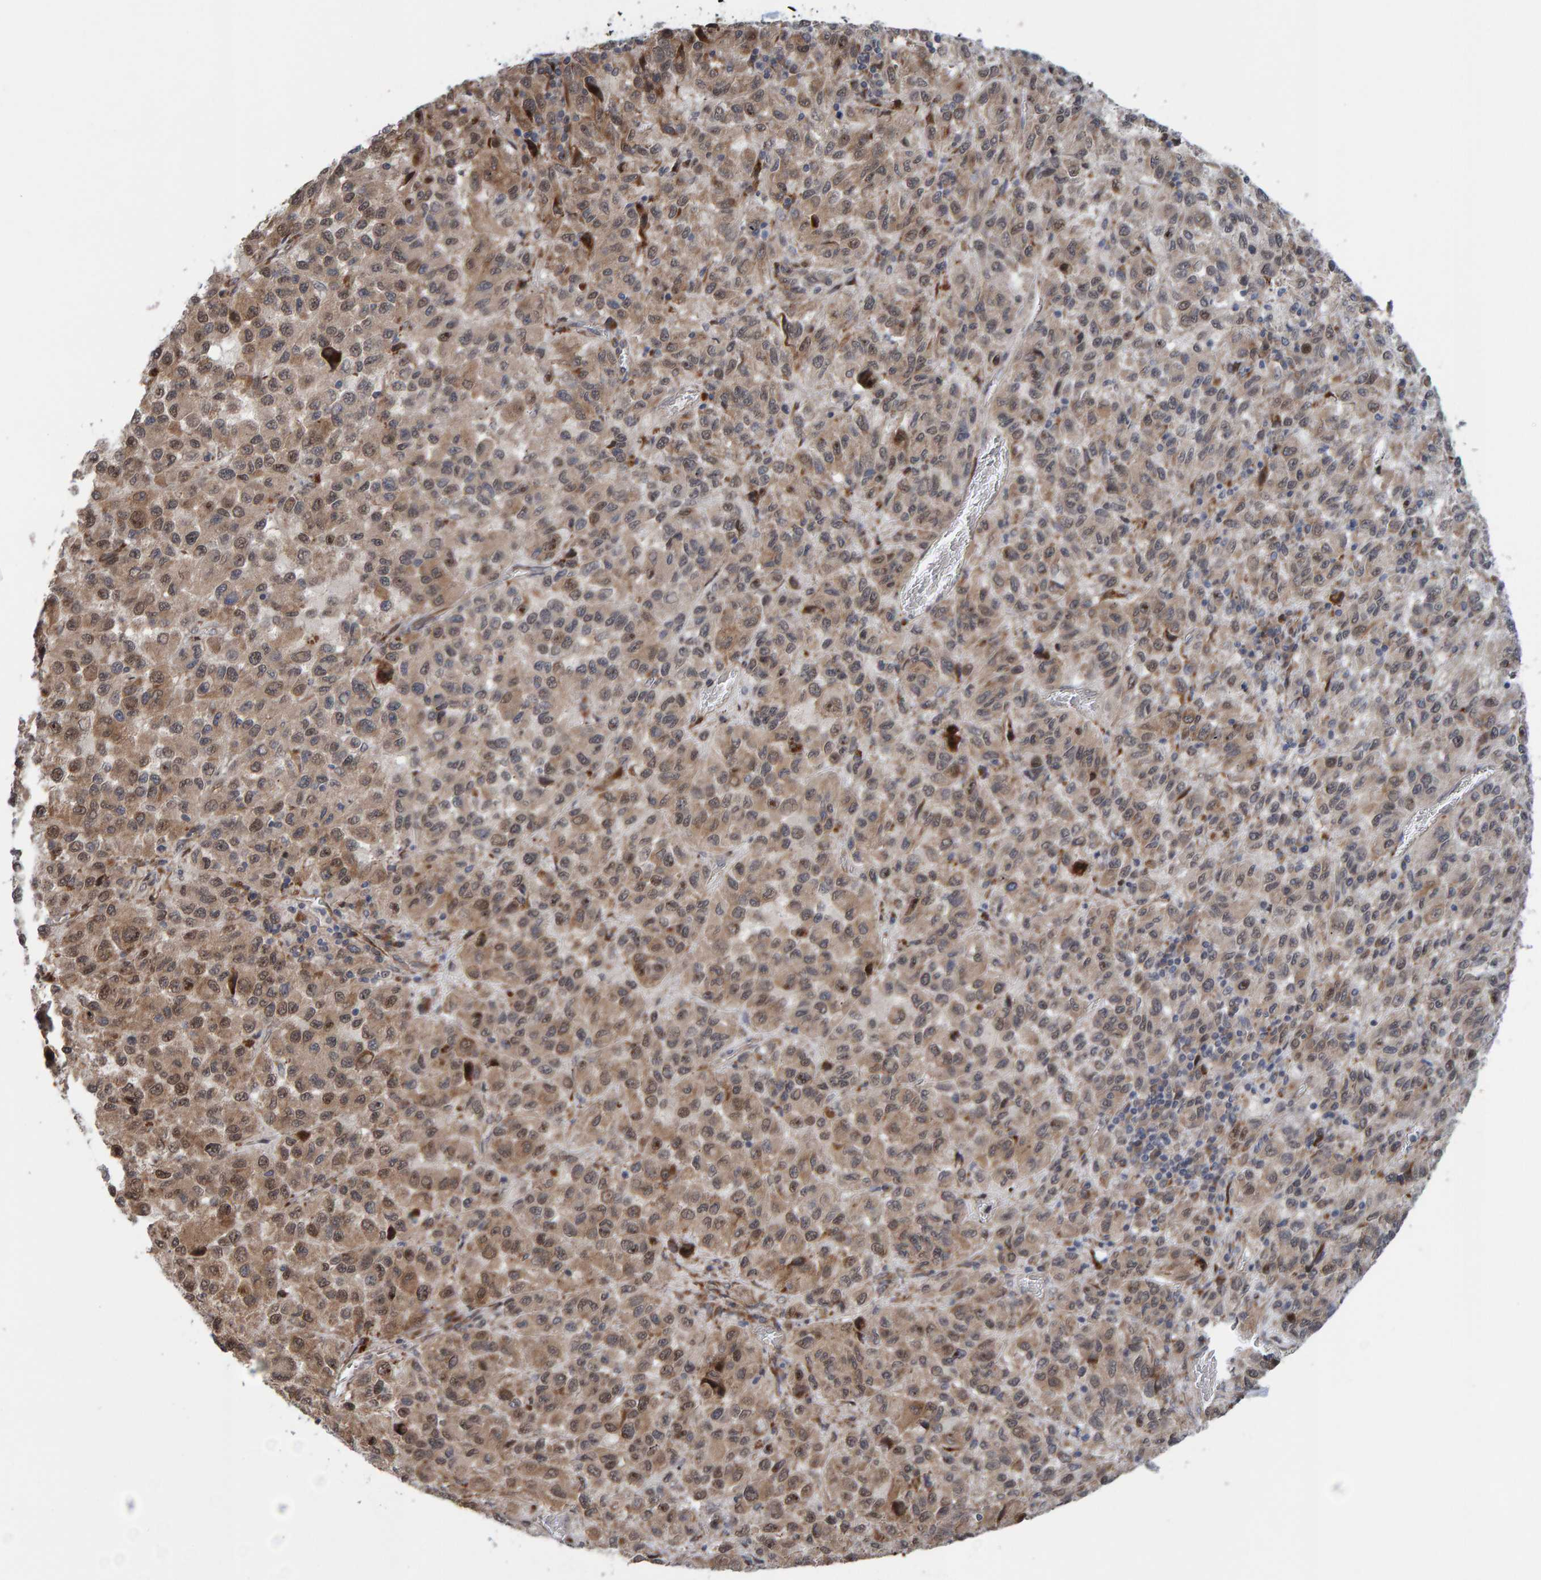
{"staining": {"intensity": "moderate", "quantity": ">75%", "location": "cytoplasmic/membranous,nuclear"}, "tissue": "skin cancer", "cell_type": "Tumor cells", "image_type": "cancer", "snomed": [{"axis": "morphology", "description": "Squamous cell carcinoma, NOS"}, {"axis": "topography", "description": "Skin"}], "caption": "The immunohistochemical stain shows moderate cytoplasmic/membranous and nuclear expression in tumor cells of skin cancer tissue.", "gene": "MFSD6L", "patient": {"sex": "female", "age": 73}}